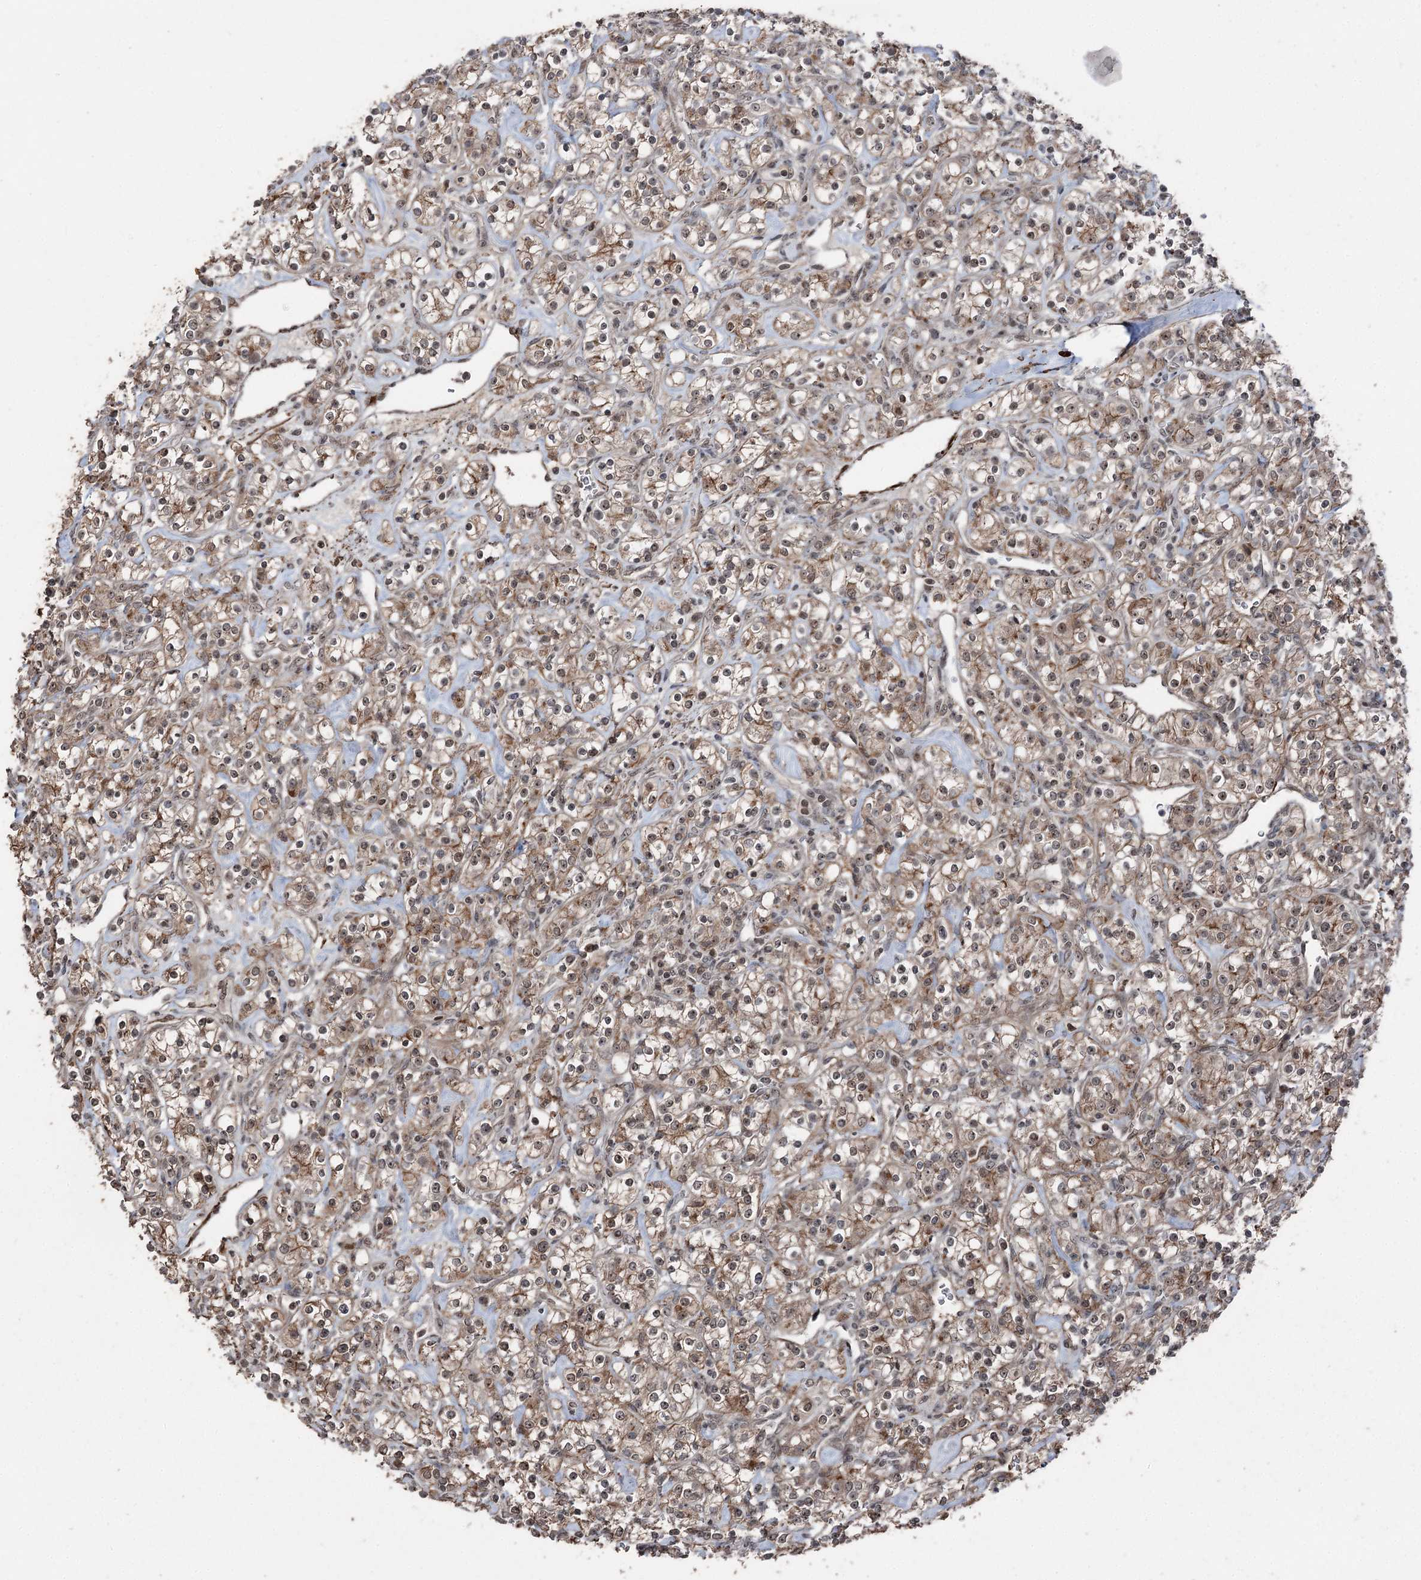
{"staining": {"intensity": "weak", "quantity": ">75%", "location": "cytoplasmic/membranous,nuclear"}, "tissue": "renal cancer", "cell_type": "Tumor cells", "image_type": "cancer", "snomed": [{"axis": "morphology", "description": "Adenocarcinoma, NOS"}, {"axis": "topography", "description": "Kidney"}], "caption": "A photomicrograph showing weak cytoplasmic/membranous and nuclear staining in about >75% of tumor cells in adenocarcinoma (renal), as visualized by brown immunohistochemical staining.", "gene": "CCDC82", "patient": {"sex": "male", "age": 77}}